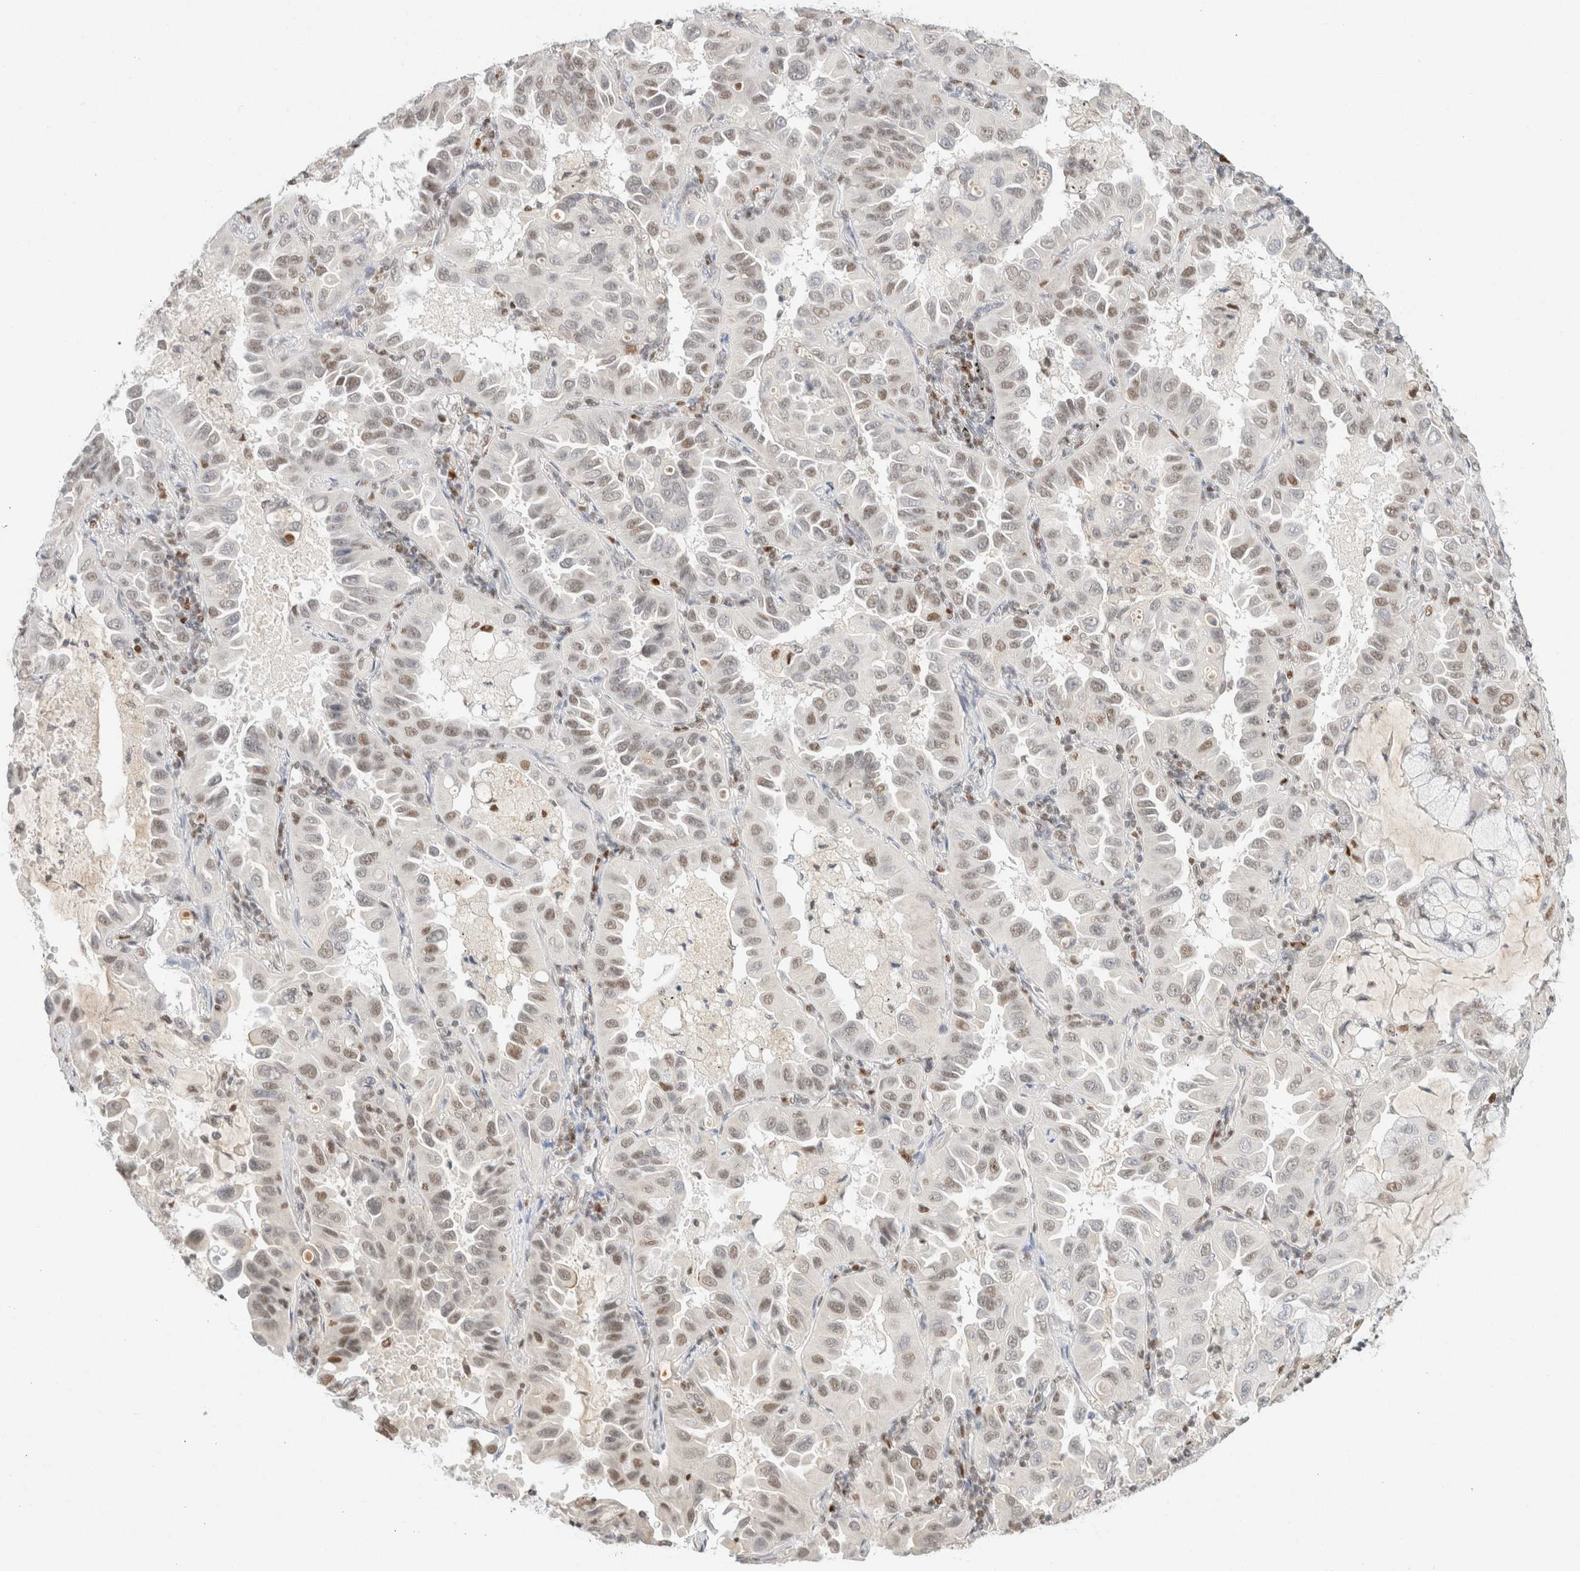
{"staining": {"intensity": "weak", "quantity": "25%-75%", "location": "nuclear"}, "tissue": "lung cancer", "cell_type": "Tumor cells", "image_type": "cancer", "snomed": [{"axis": "morphology", "description": "Adenocarcinoma, NOS"}, {"axis": "topography", "description": "Lung"}], "caption": "Immunohistochemical staining of lung cancer shows low levels of weak nuclear staining in approximately 25%-75% of tumor cells. (DAB IHC, brown staining for protein, blue staining for nuclei).", "gene": "DDB2", "patient": {"sex": "male", "age": 64}}